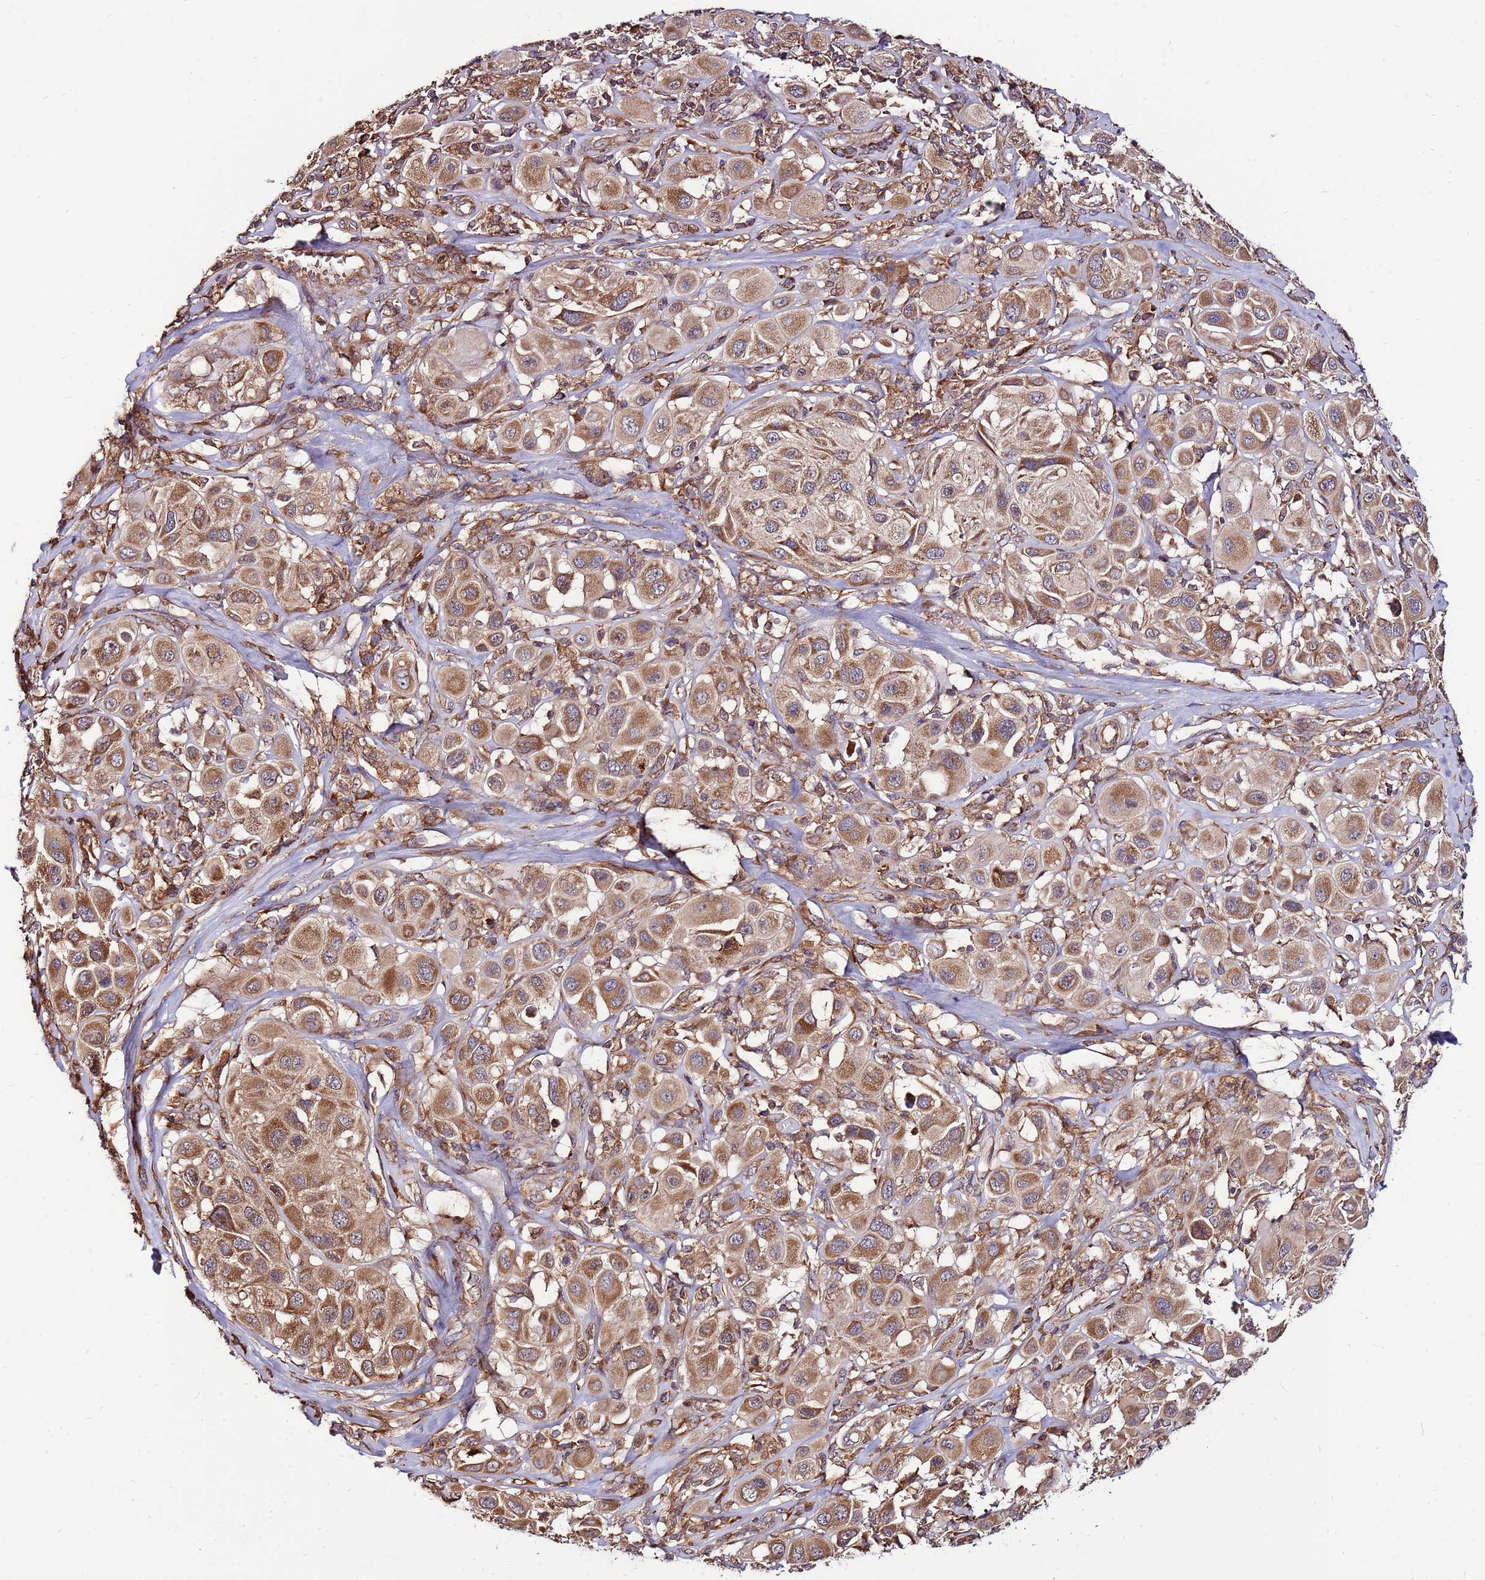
{"staining": {"intensity": "moderate", "quantity": ">75%", "location": "cytoplasmic/membranous"}, "tissue": "melanoma", "cell_type": "Tumor cells", "image_type": "cancer", "snomed": [{"axis": "morphology", "description": "Malignant melanoma, Metastatic site"}, {"axis": "topography", "description": "Skin"}], "caption": "Protein staining of malignant melanoma (metastatic site) tissue demonstrates moderate cytoplasmic/membranous expression in about >75% of tumor cells.", "gene": "SLC44A5", "patient": {"sex": "male", "age": 41}}